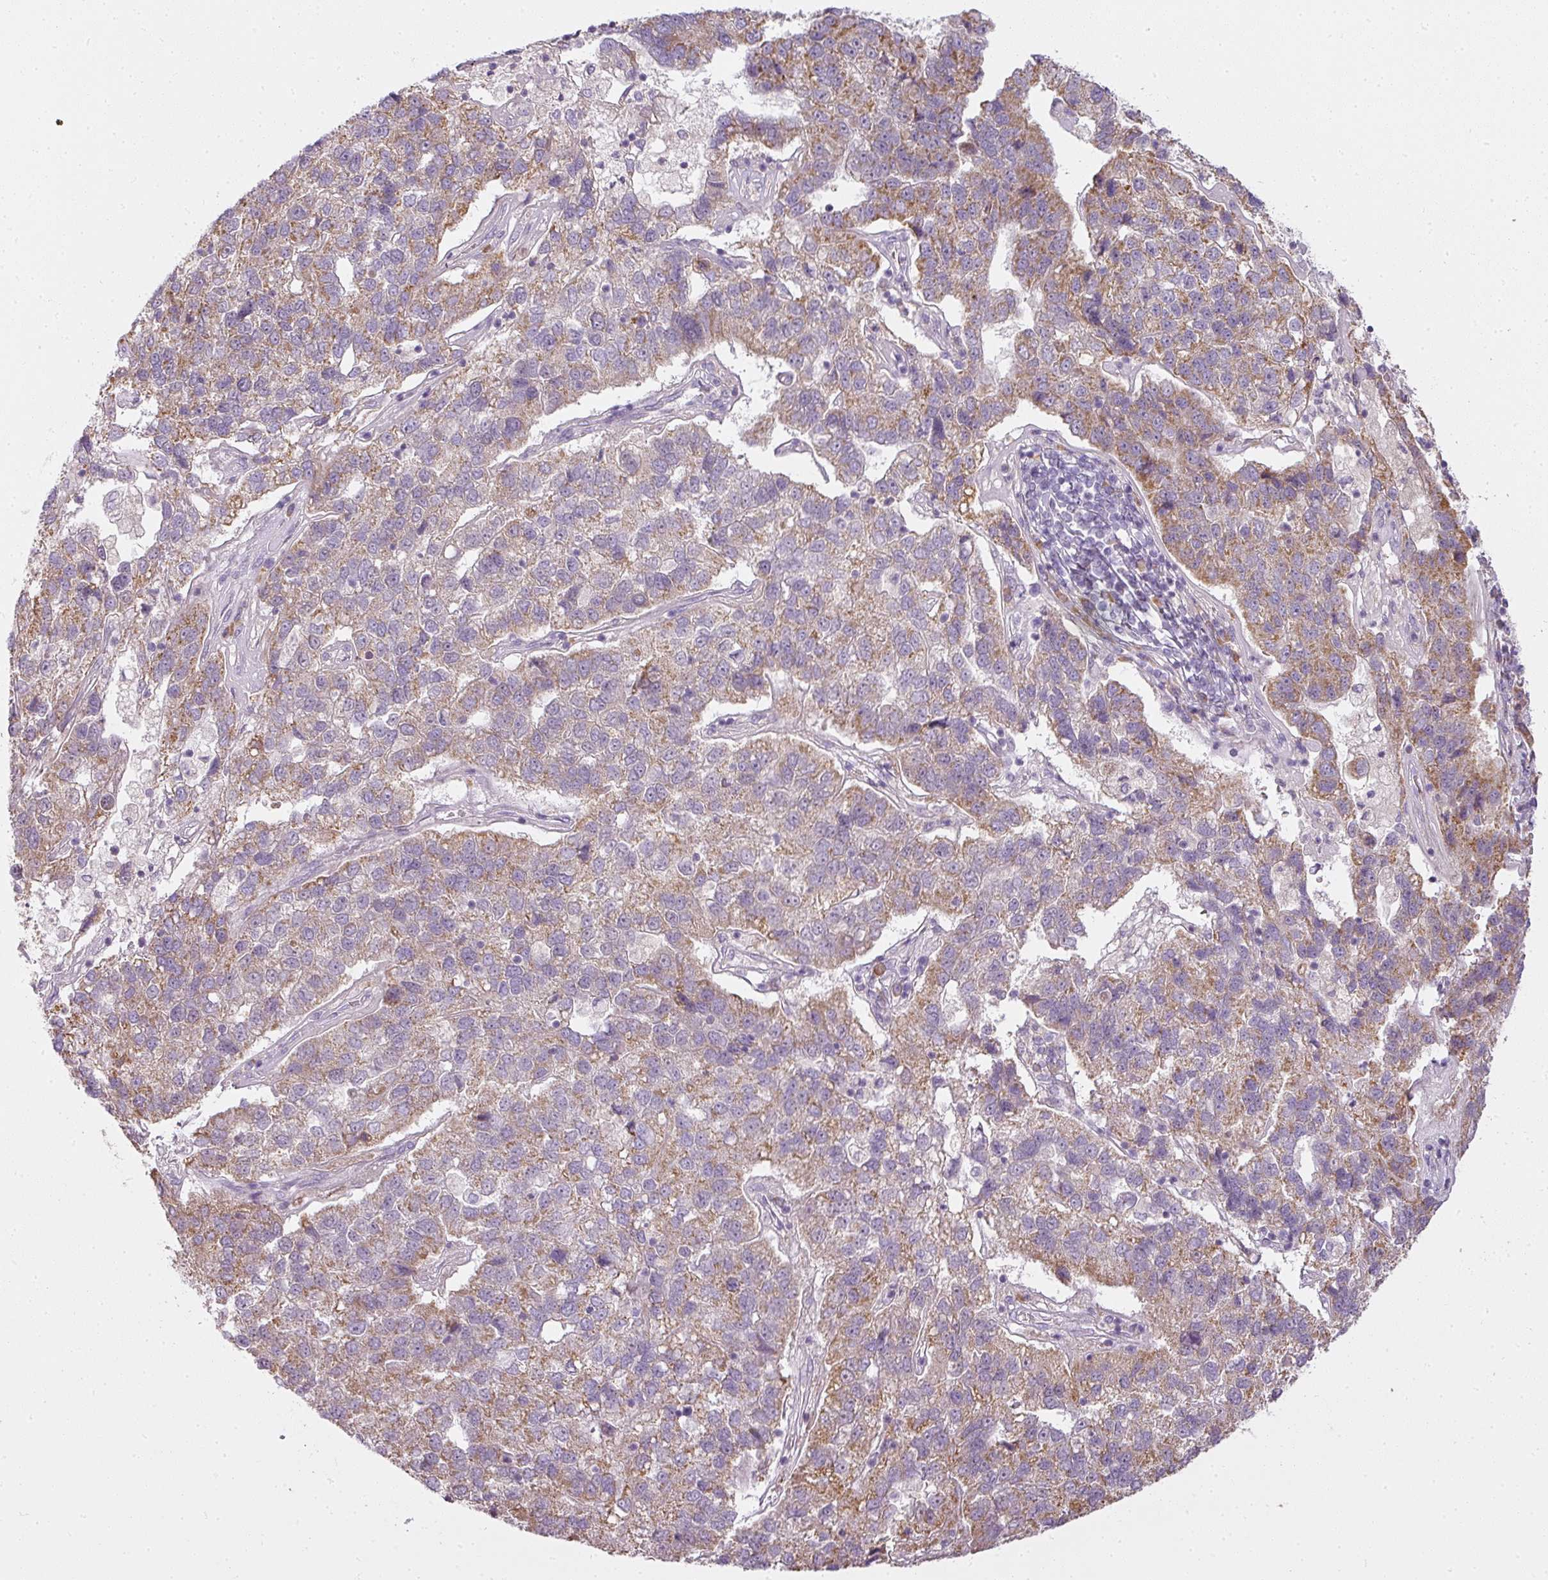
{"staining": {"intensity": "moderate", "quantity": "25%-75%", "location": "cytoplasmic/membranous"}, "tissue": "pancreatic cancer", "cell_type": "Tumor cells", "image_type": "cancer", "snomed": [{"axis": "morphology", "description": "Adenocarcinoma, NOS"}, {"axis": "topography", "description": "Pancreas"}], "caption": "A photomicrograph showing moderate cytoplasmic/membranous expression in approximately 25%-75% of tumor cells in adenocarcinoma (pancreatic), as visualized by brown immunohistochemical staining.", "gene": "LY75", "patient": {"sex": "female", "age": 61}}